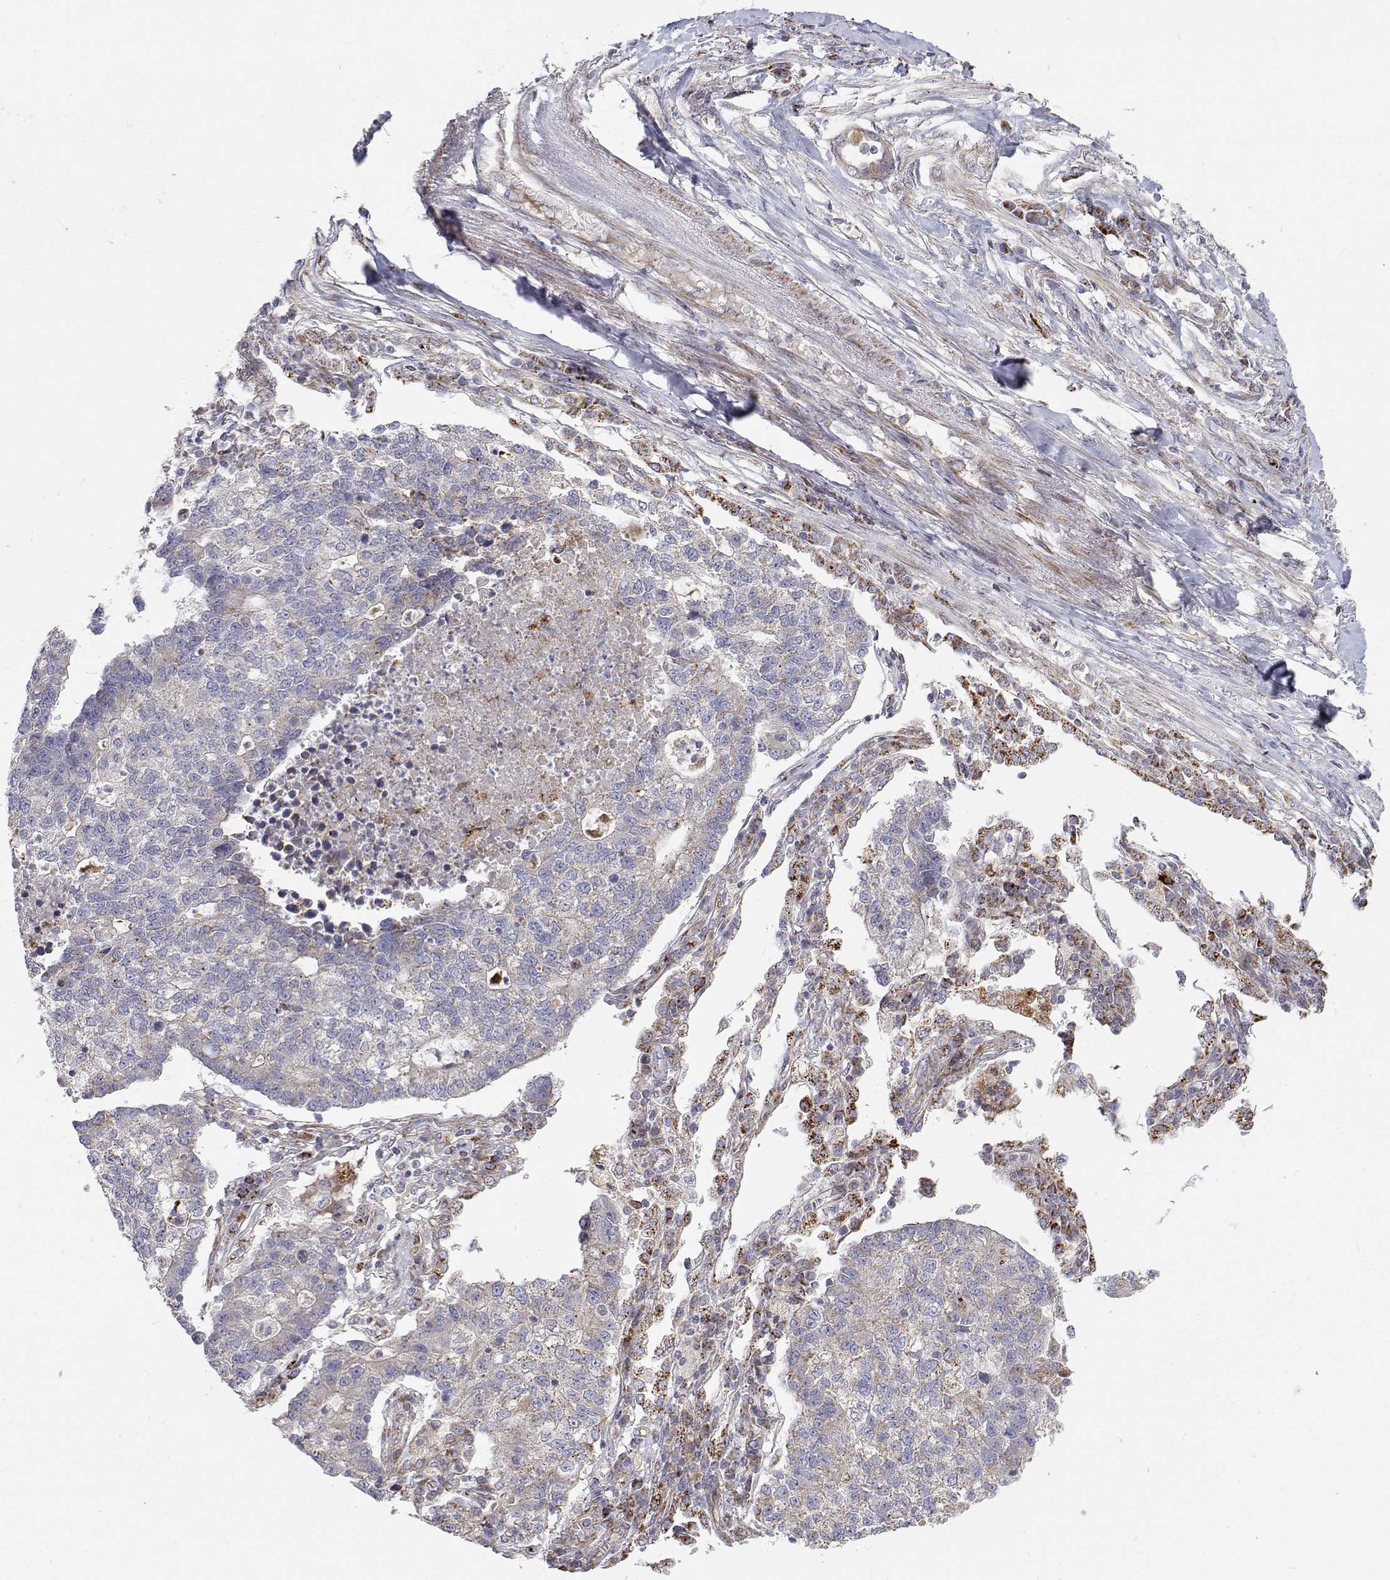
{"staining": {"intensity": "negative", "quantity": "none", "location": "none"}, "tissue": "lung cancer", "cell_type": "Tumor cells", "image_type": "cancer", "snomed": [{"axis": "morphology", "description": "Adenocarcinoma, NOS"}, {"axis": "topography", "description": "Lung"}], "caption": "DAB immunohistochemical staining of lung cancer (adenocarcinoma) demonstrates no significant expression in tumor cells. (Immunohistochemistry (ihc), brightfield microscopy, high magnification).", "gene": "SPICE1", "patient": {"sex": "male", "age": 57}}